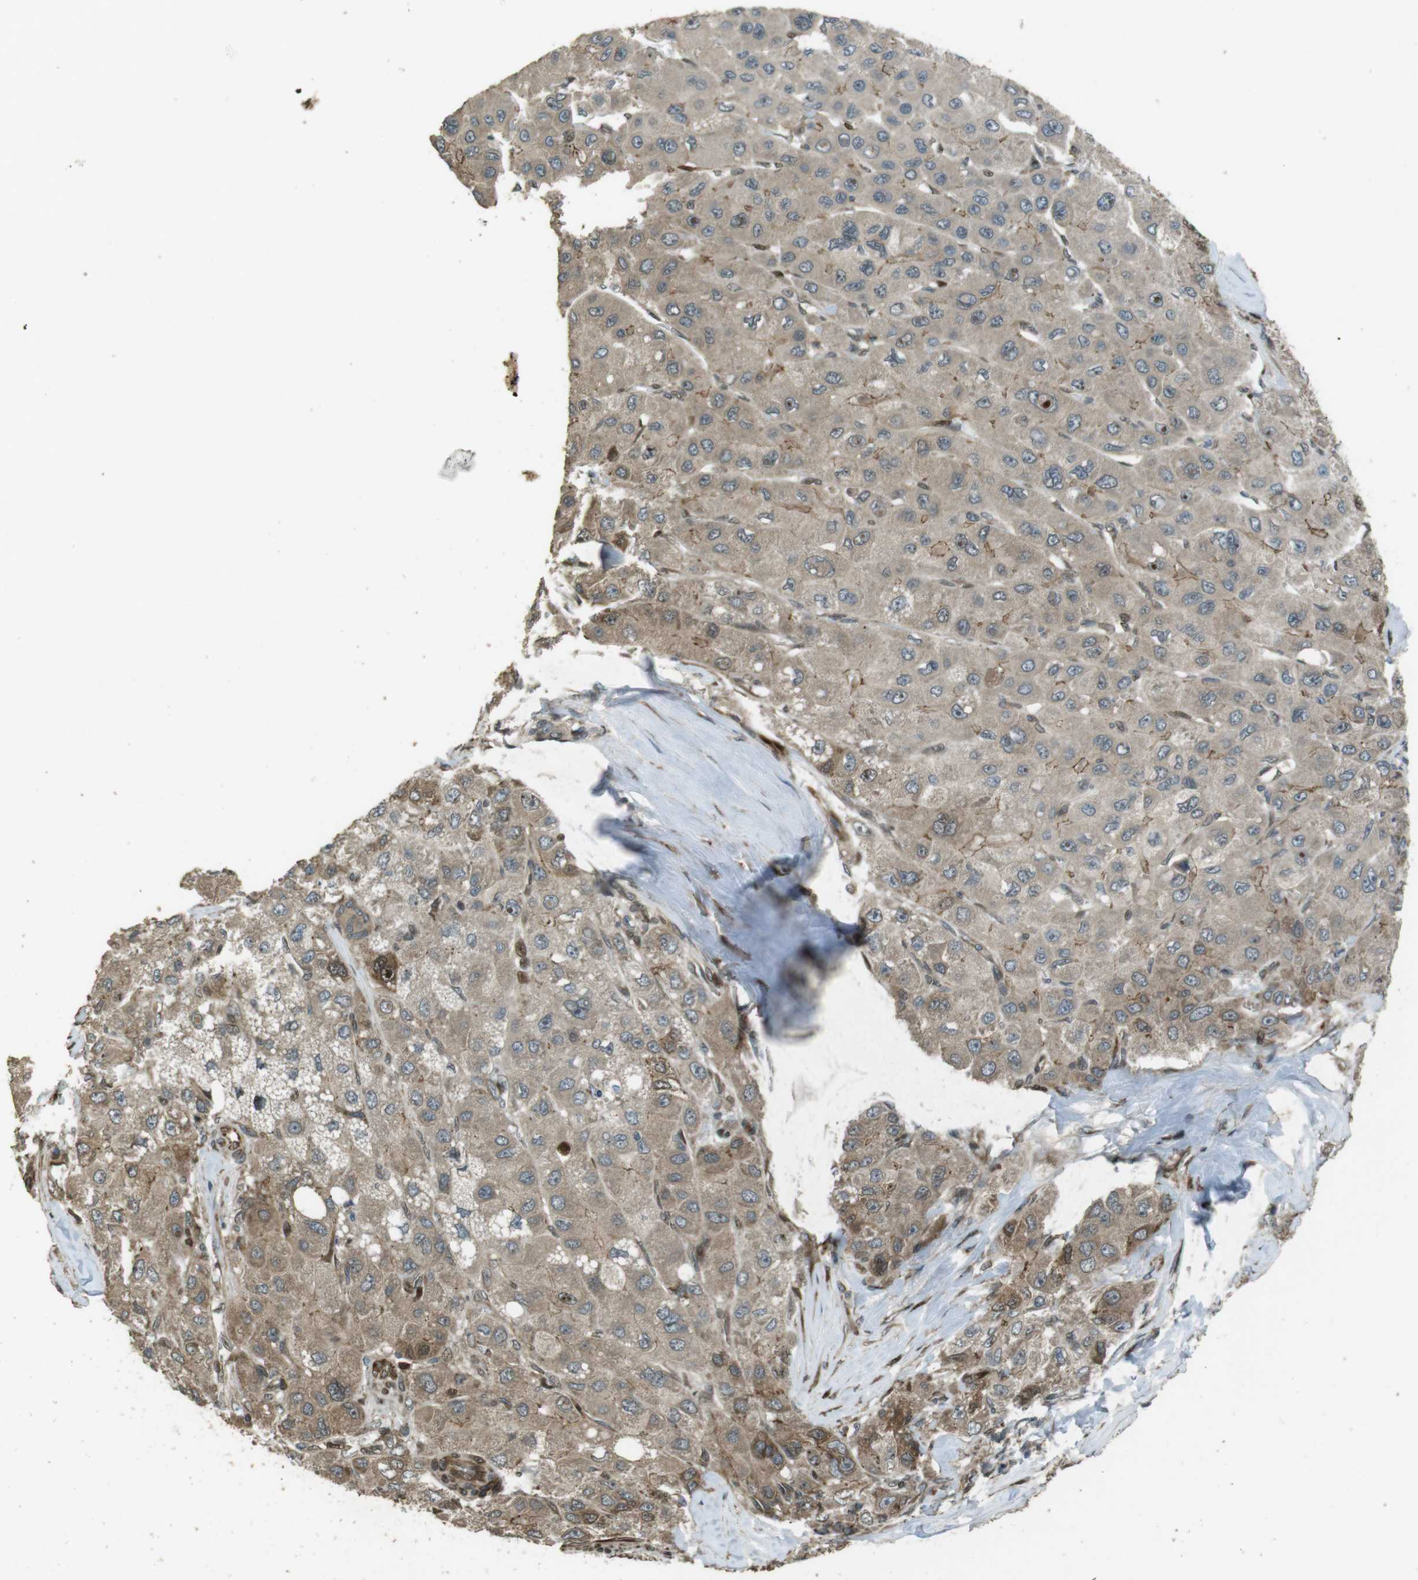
{"staining": {"intensity": "moderate", "quantity": "25%-75%", "location": "cytoplasmic/membranous,nuclear"}, "tissue": "liver cancer", "cell_type": "Tumor cells", "image_type": "cancer", "snomed": [{"axis": "morphology", "description": "Carcinoma, Hepatocellular, NOS"}, {"axis": "topography", "description": "Liver"}], "caption": "The micrograph displays staining of hepatocellular carcinoma (liver), revealing moderate cytoplasmic/membranous and nuclear protein positivity (brown color) within tumor cells.", "gene": "ZNF330", "patient": {"sex": "male", "age": 80}}